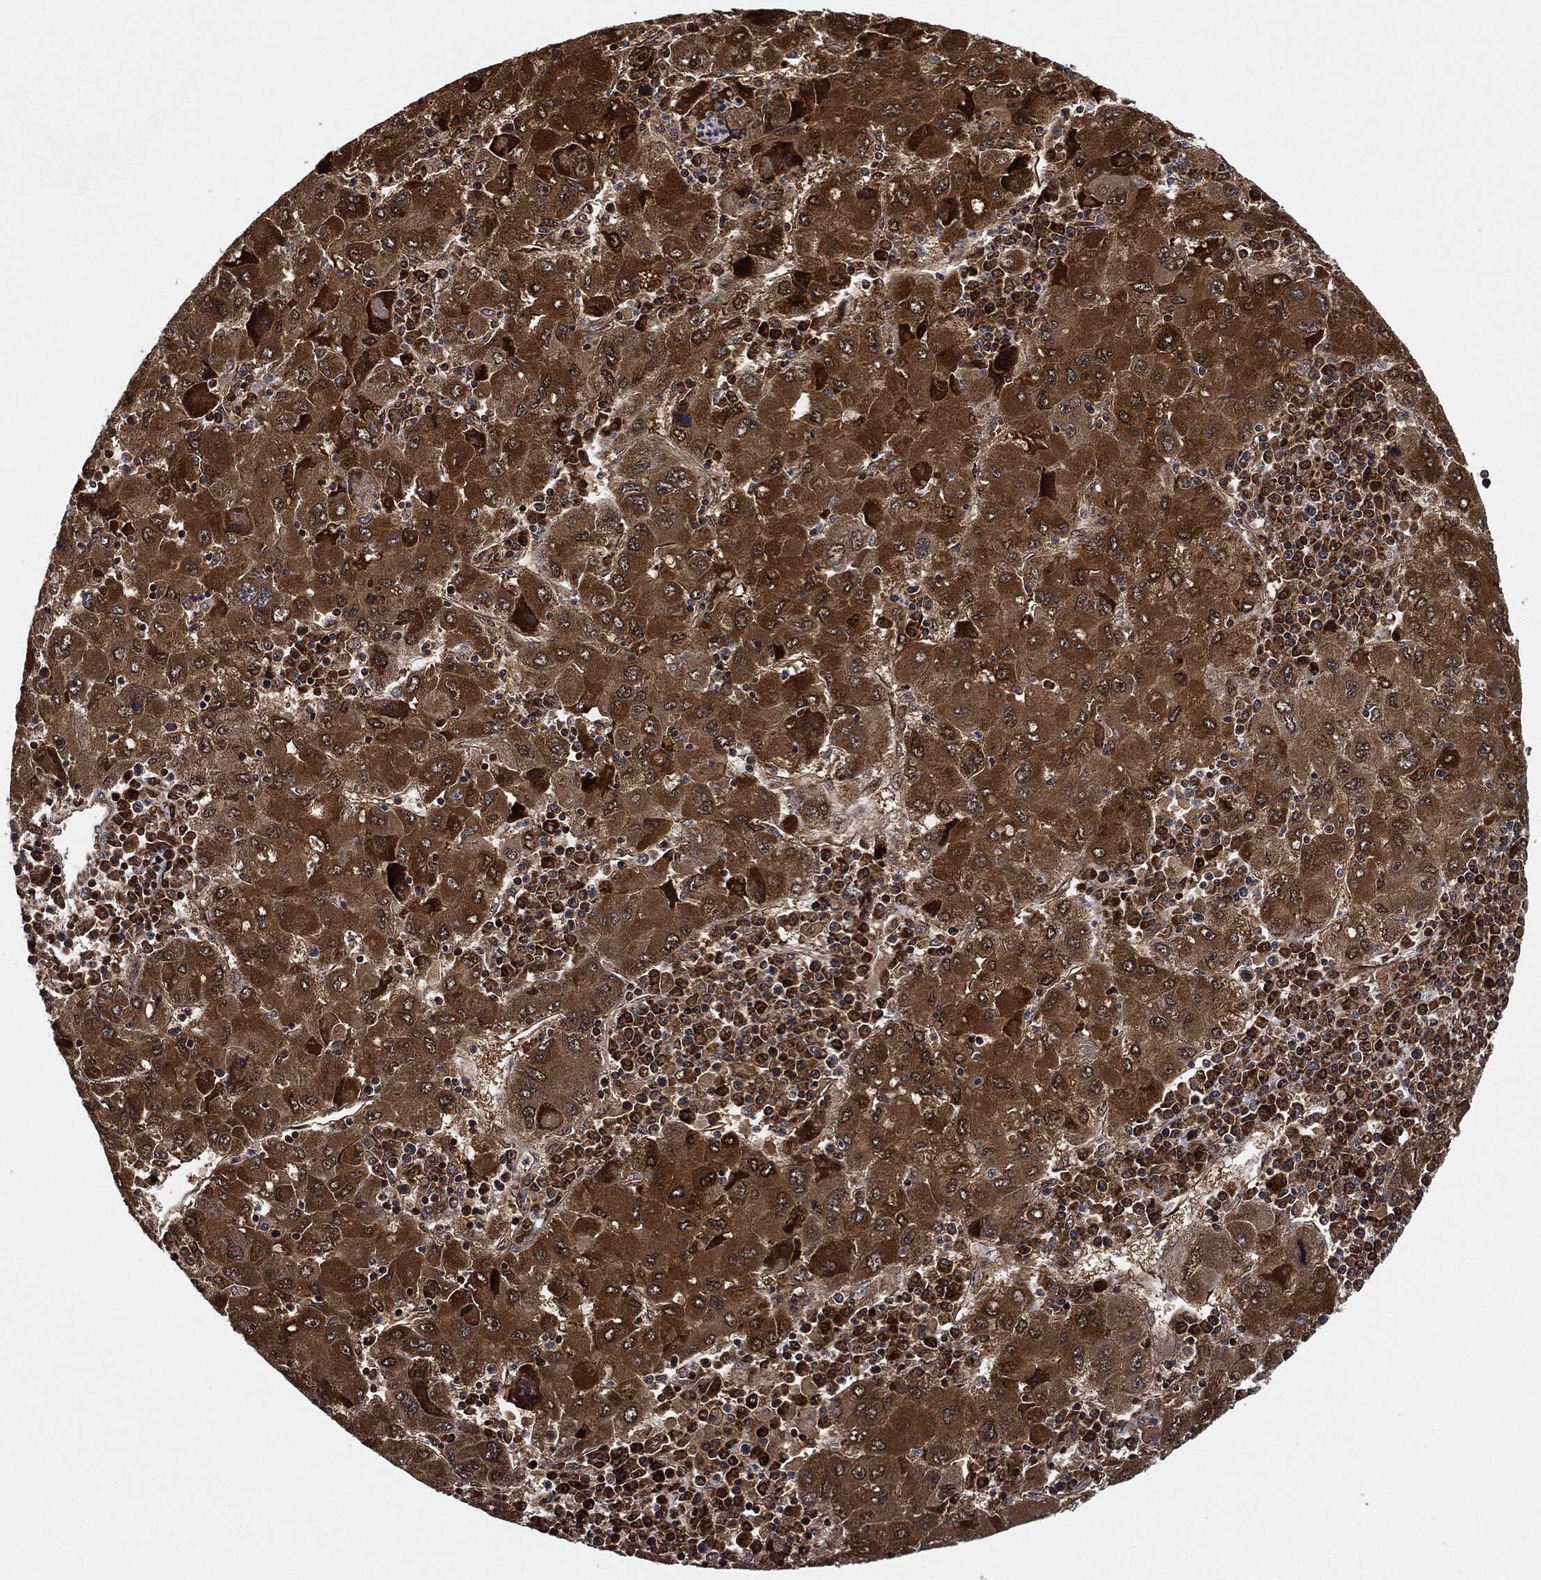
{"staining": {"intensity": "strong", "quantity": ">75%", "location": "cytoplasmic/membranous"}, "tissue": "liver cancer", "cell_type": "Tumor cells", "image_type": "cancer", "snomed": [{"axis": "morphology", "description": "Carcinoma, Hepatocellular, NOS"}, {"axis": "topography", "description": "Liver"}], "caption": "IHC micrograph of human liver cancer (hepatocellular carcinoma) stained for a protein (brown), which reveals high levels of strong cytoplasmic/membranous expression in about >75% of tumor cells.", "gene": "RNASEL", "patient": {"sex": "male", "age": 75}}